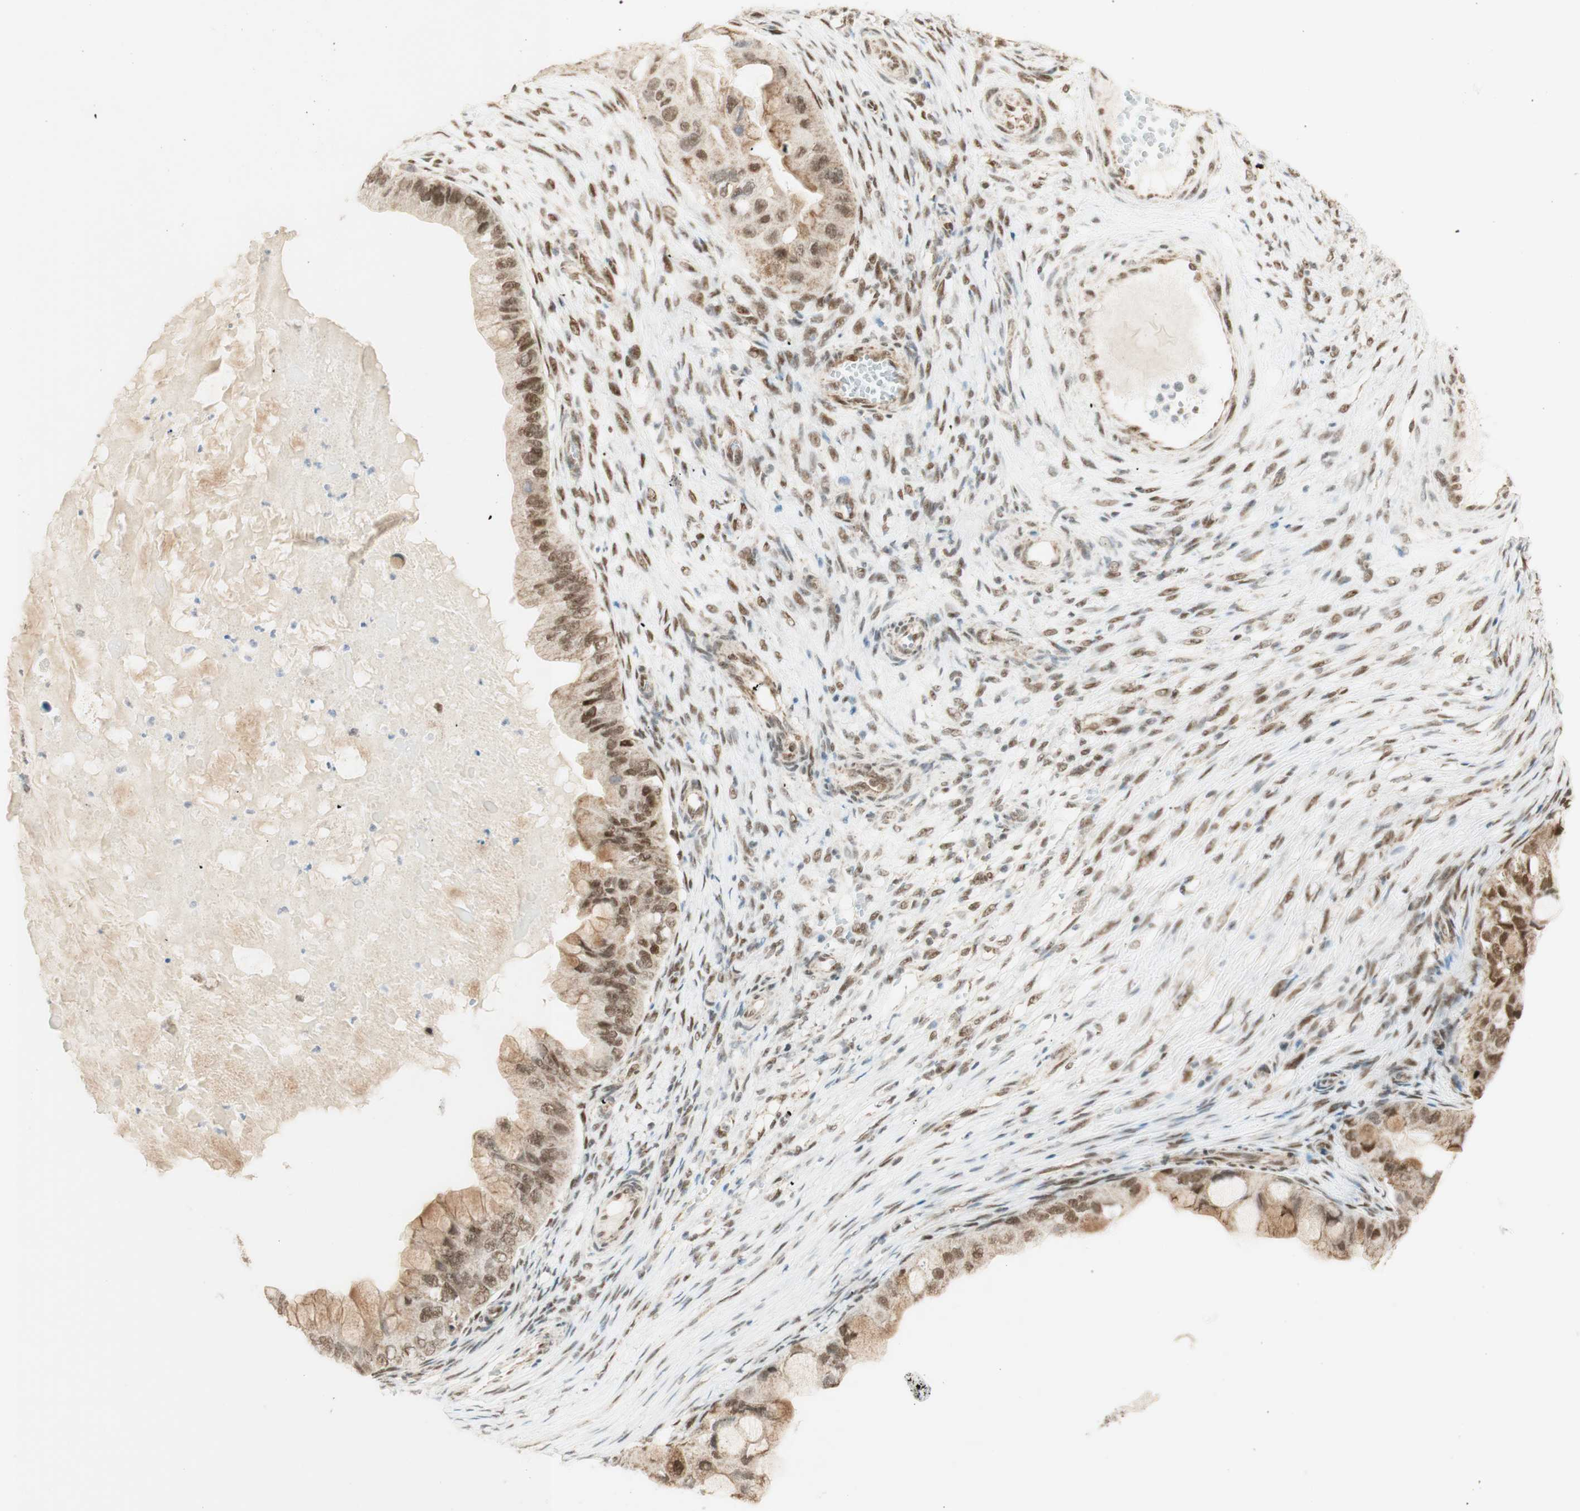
{"staining": {"intensity": "moderate", "quantity": ">75%", "location": "cytoplasmic/membranous,nuclear"}, "tissue": "ovarian cancer", "cell_type": "Tumor cells", "image_type": "cancer", "snomed": [{"axis": "morphology", "description": "Cystadenocarcinoma, mucinous, NOS"}, {"axis": "topography", "description": "Ovary"}], "caption": "IHC (DAB (3,3'-diaminobenzidine)) staining of human ovarian mucinous cystadenocarcinoma reveals moderate cytoplasmic/membranous and nuclear protein staining in about >75% of tumor cells. (DAB IHC, brown staining for protein, blue staining for nuclei).", "gene": "ZNF782", "patient": {"sex": "female", "age": 80}}